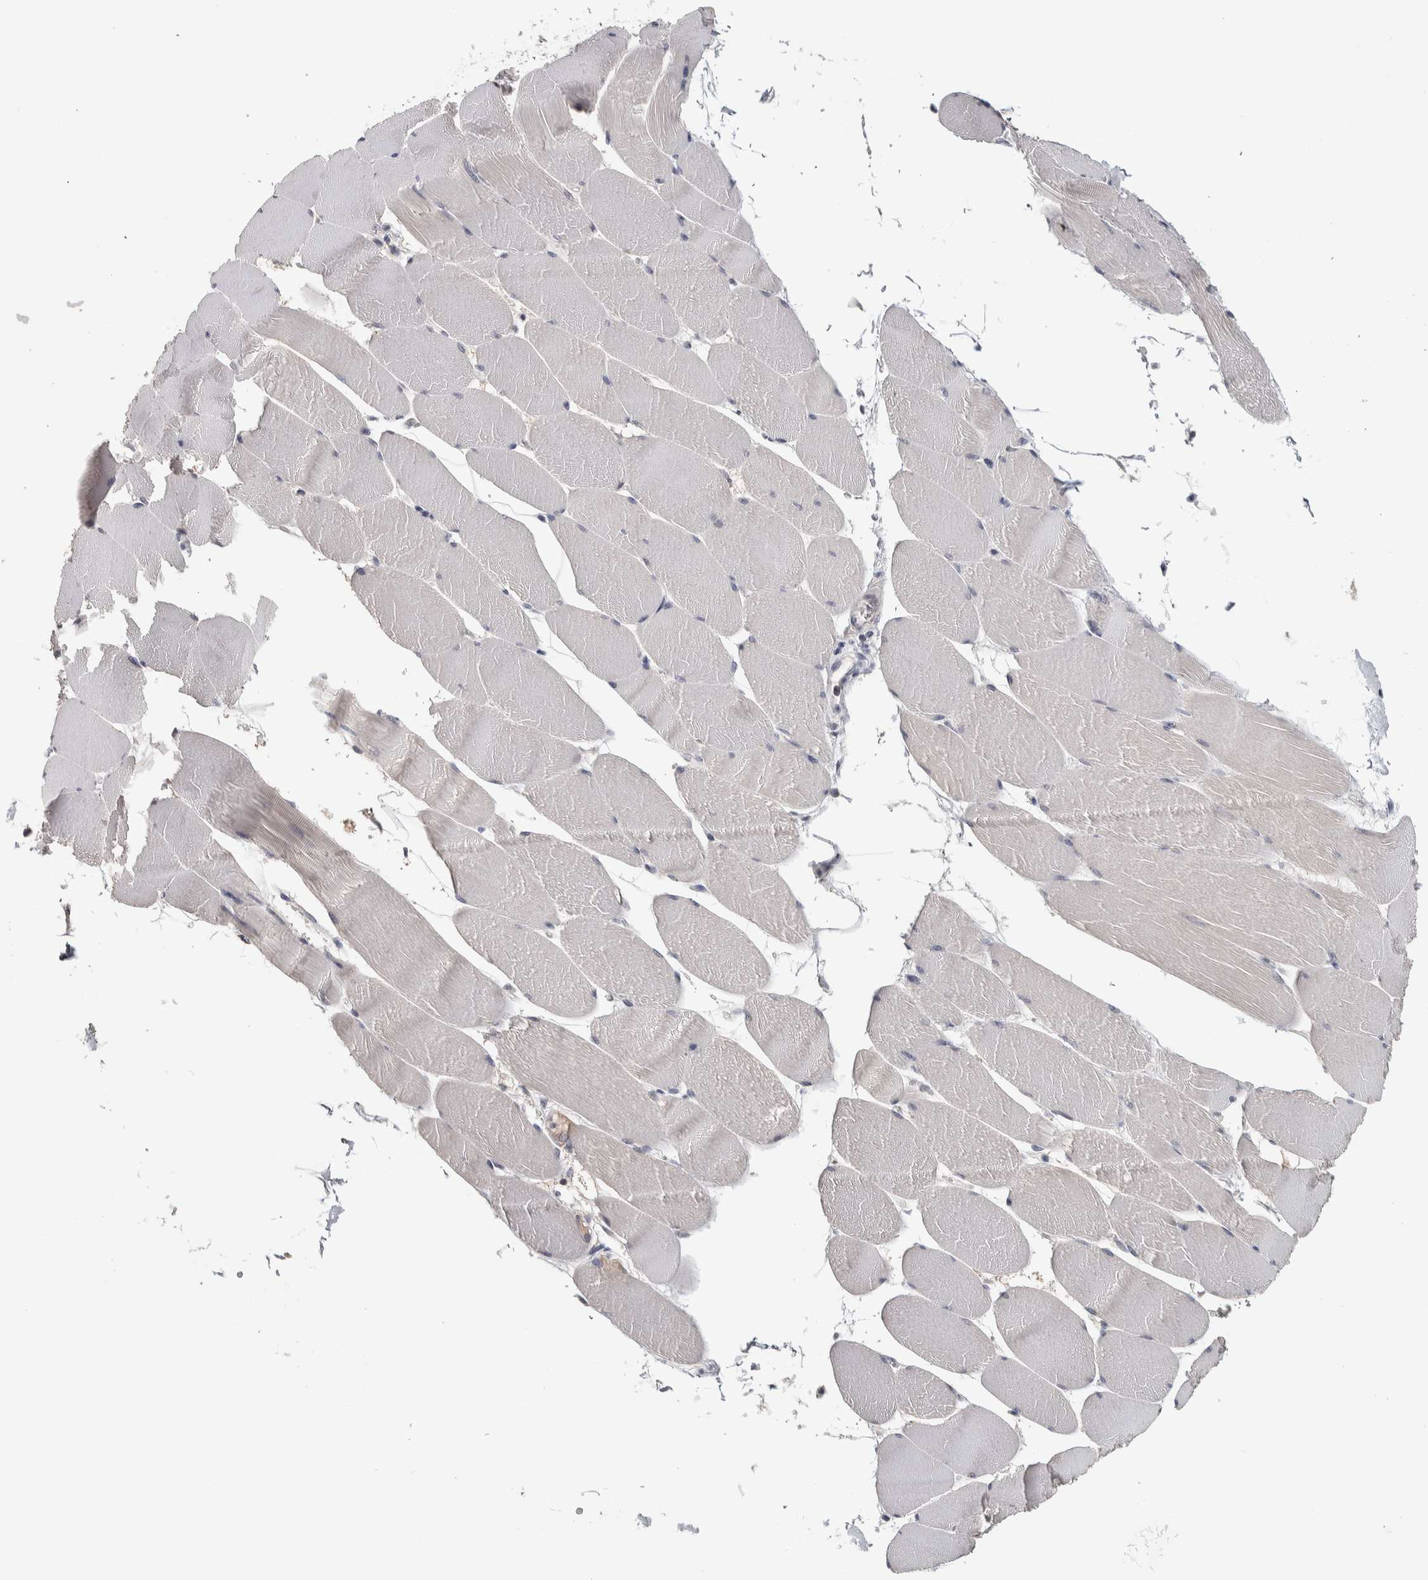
{"staining": {"intensity": "negative", "quantity": "none", "location": "none"}, "tissue": "skeletal muscle", "cell_type": "Myocytes", "image_type": "normal", "snomed": [{"axis": "morphology", "description": "Normal tissue, NOS"}, {"axis": "topography", "description": "Skeletal muscle"}], "caption": "IHC photomicrograph of benign skeletal muscle: human skeletal muscle stained with DAB (3,3'-diaminobenzidine) displays no significant protein staining in myocytes.", "gene": "NECAB1", "patient": {"sex": "male", "age": 62}}